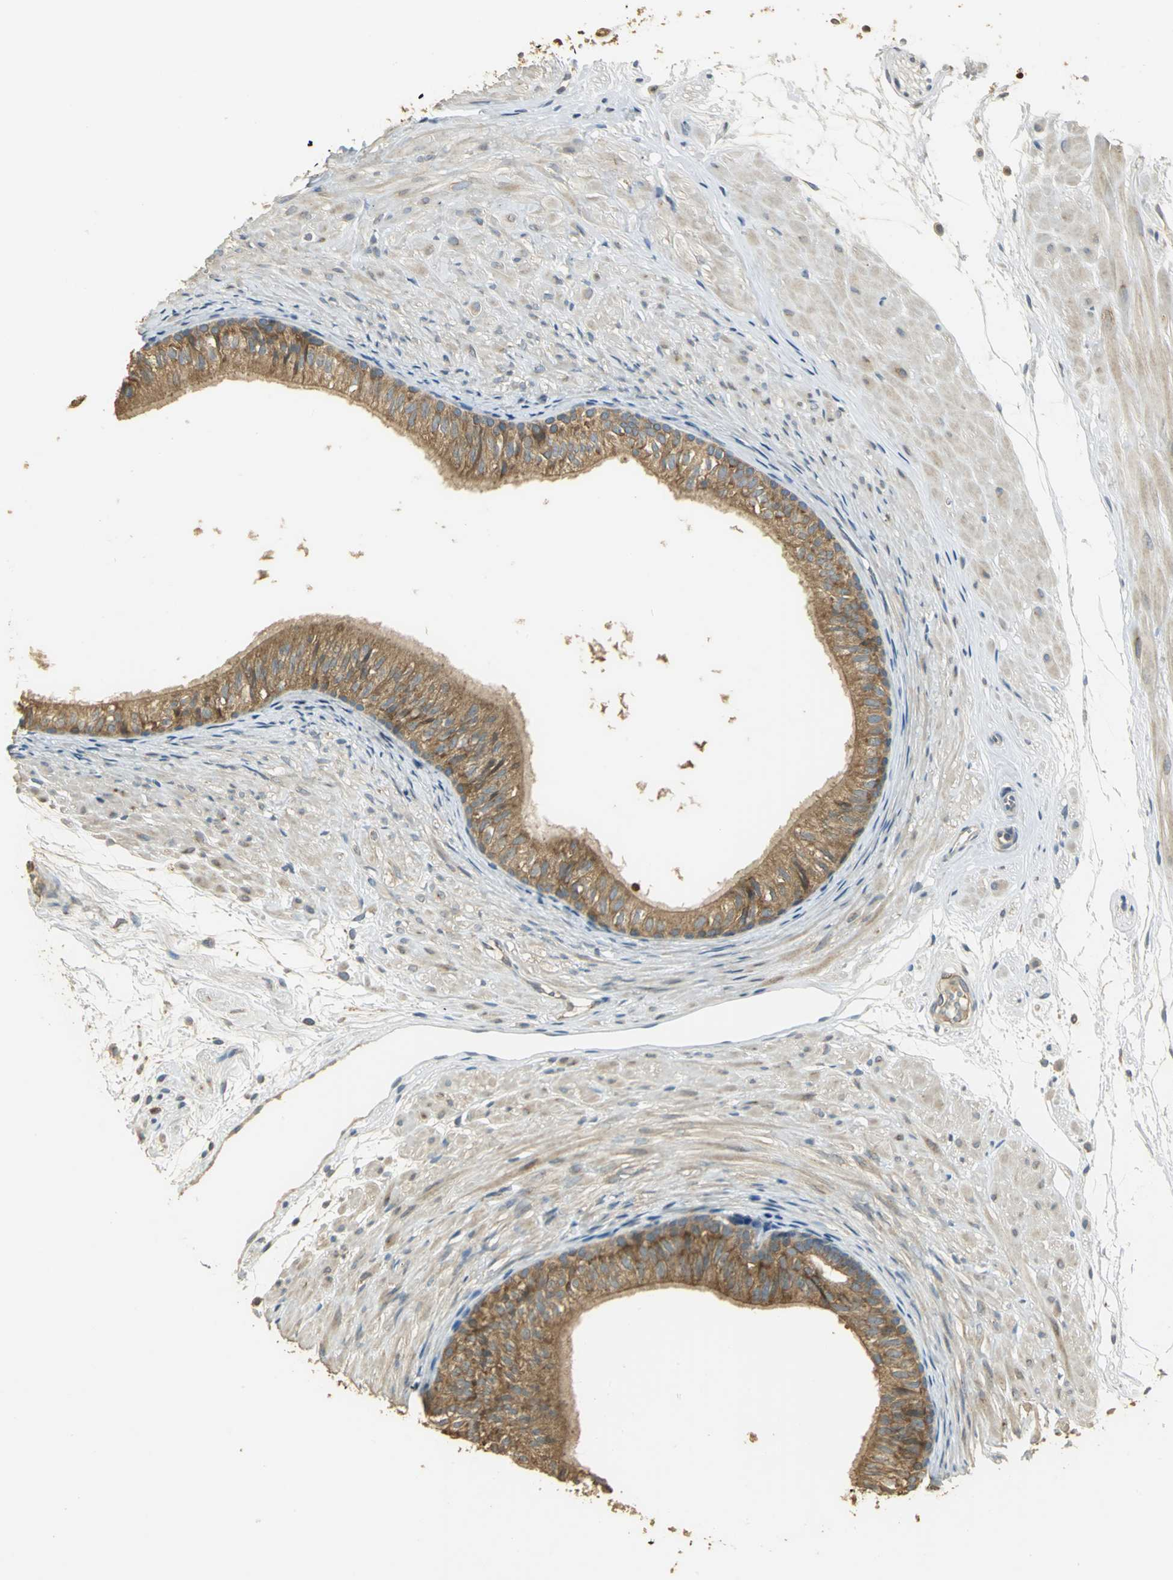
{"staining": {"intensity": "moderate", "quantity": ">75%", "location": "cytoplasmic/membranous"}, "tissue": "epididymis", "cell_type": "Glandular cells", "image_type": "normal", "snomed": [{"axis": "morphology", "description": "Normal tissue, NOS"}, {"axis": "morphology", "description": "Atrophy, NOS"}, {"axis": "topography", "description": "Testis"}, {"axis": "topography", "description": "Epididymis"}], "caption": "Benign epididymis was stained to show a protein in brown. There is medium levels of moderate cytoplasmic/membranous staining in about >75% of glandular cells. The staining was performed using DAB, with brown indicating positive protein expression. Nuclei are stained blue with hematoxylin.", "gene": "RARS1", "patient": {"sex": "male", "age": 18}}